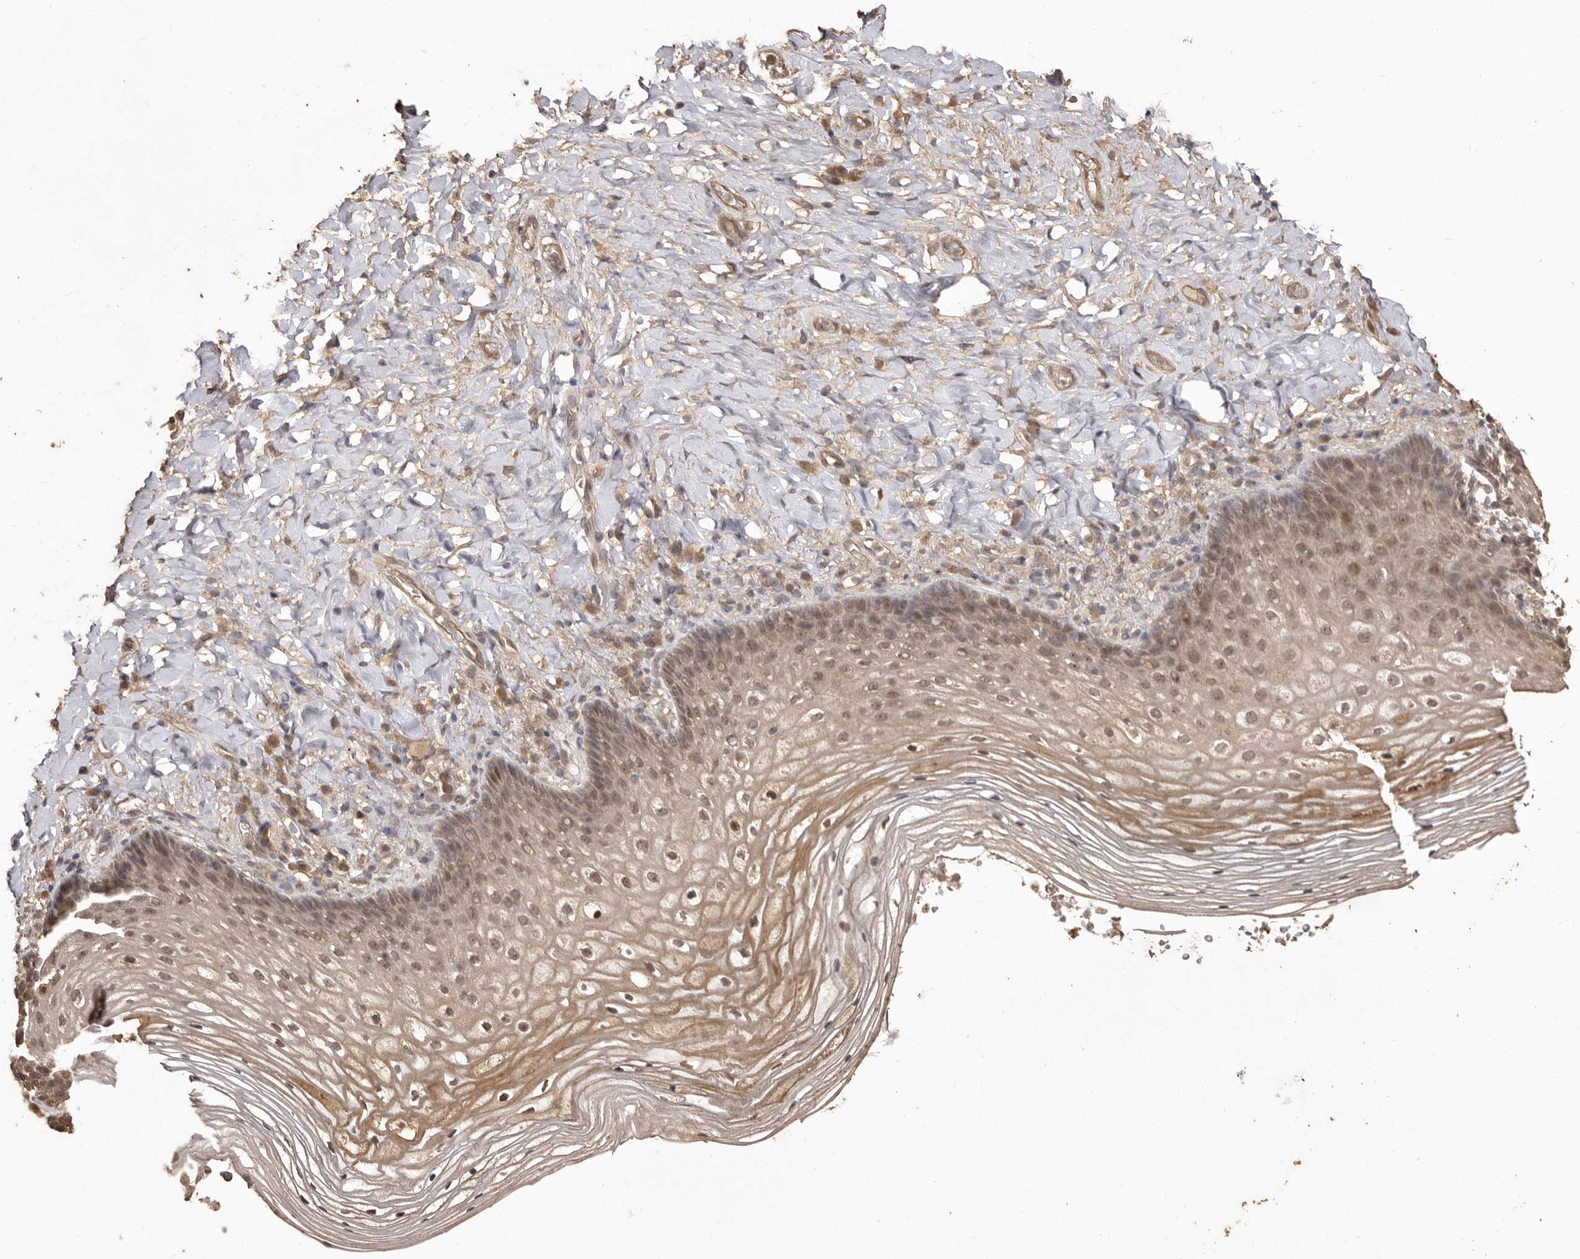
{"staining": {"intensity": "moderate", "quantity": ">75%", "location": "cytoplasmic/membranous,nuclear"}, "tissue": "vagina", "cell_type": "Squamous epithelial cells", "image_type": "normal", "snomed": [{"axis": "morphology", "description": "Normal tissue, NOS"}, {"axis": "topography", "description": "Vagina"}], "caption": "A medium amount of moderate cytoplasmic/membranous,nuclear positivity is present in about >75% of squamous epithelial cells in unremarkable vagina. The staining is performed using DAB (3,3'-diaminobenzidine) brown chromogen to label protein expression. The nuclei are counter-stained blue using hematoxylin.", "gene": "NUP43", "patient": {"sex": "female", "age": 60}}